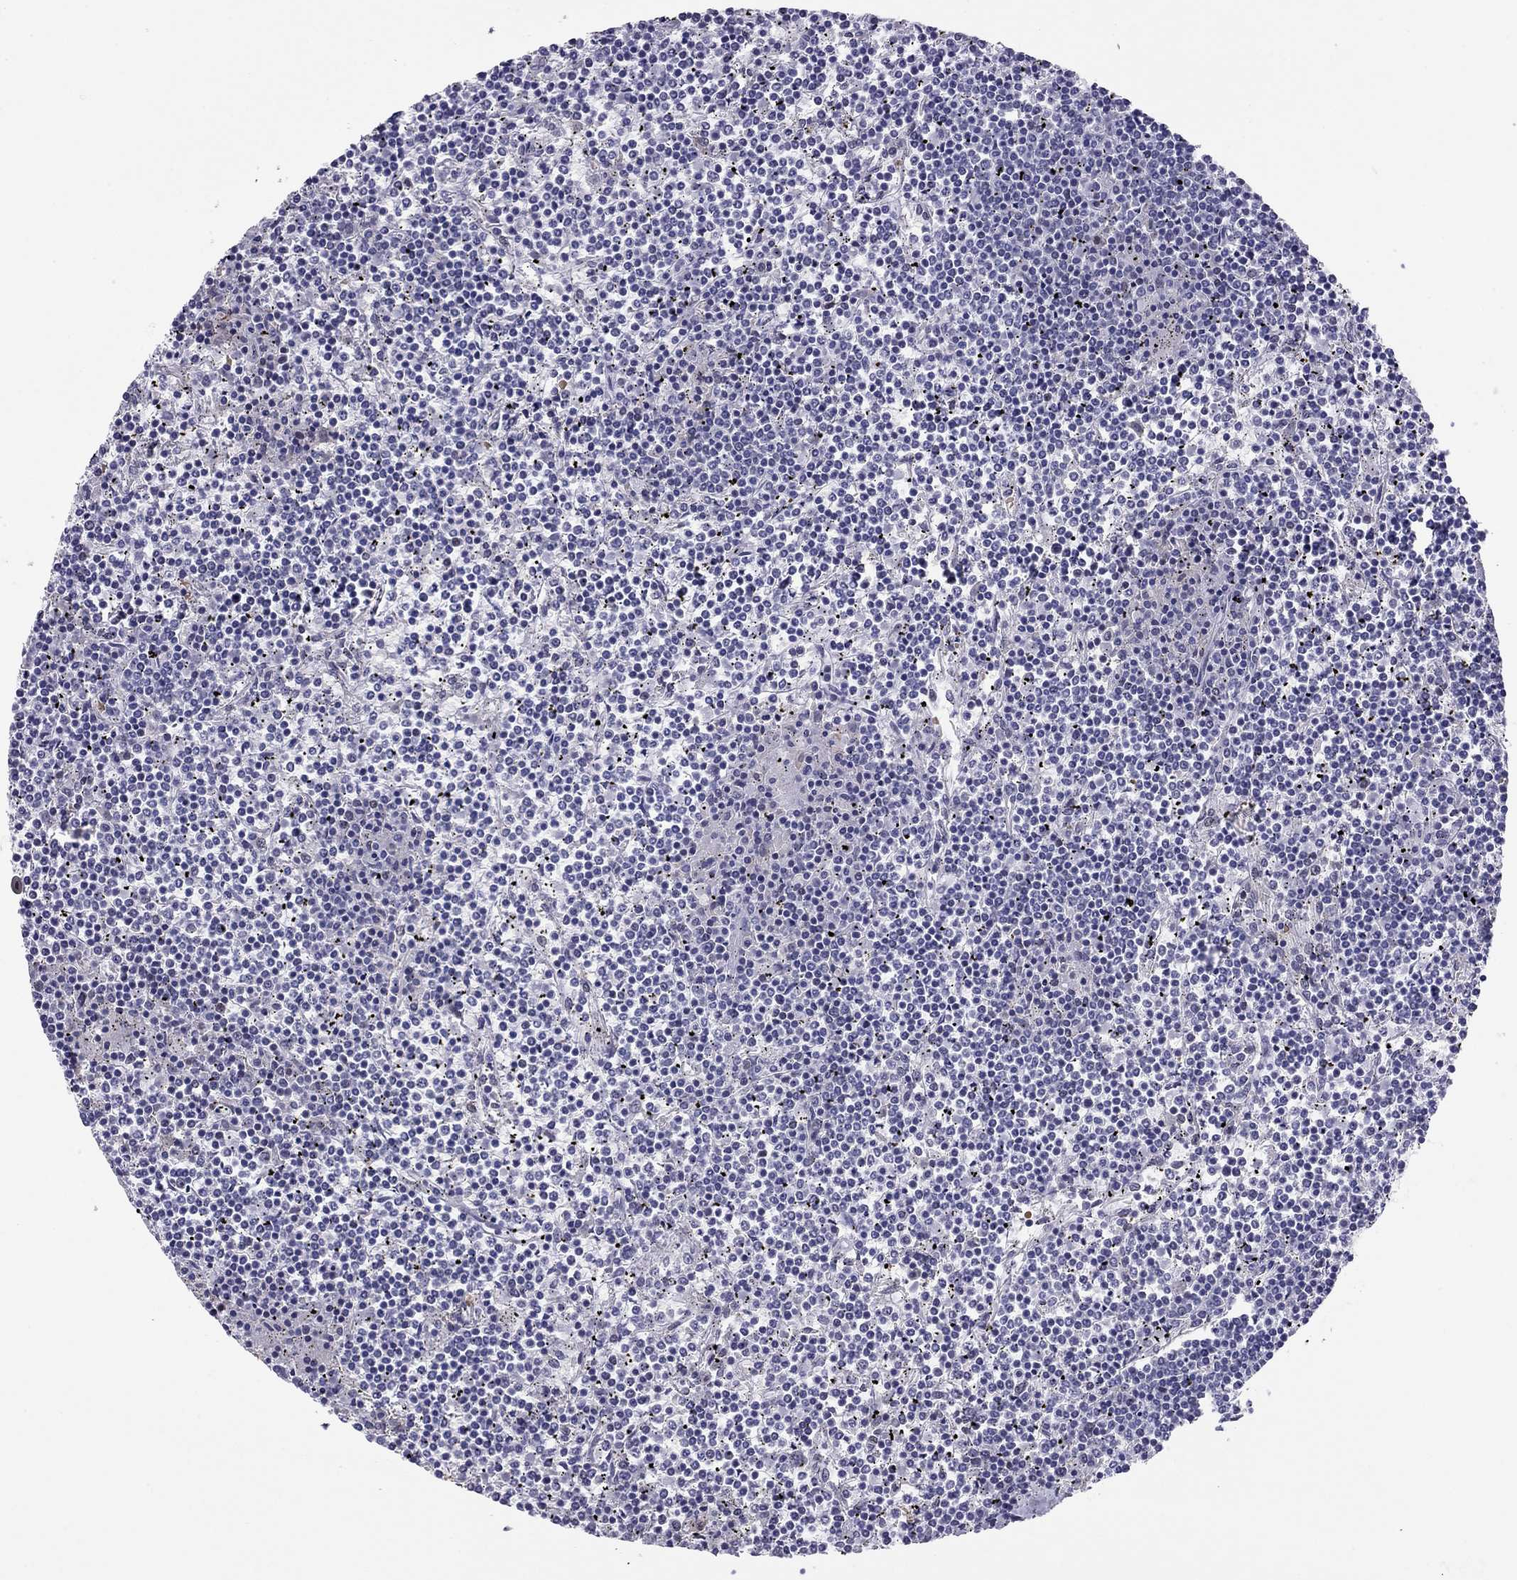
{"staining": {"intensity": "negative", "quantity": "none", "location": "none"}, "tissue": "lymphoma", "cell_type": "Tumor cells", "image_type": "cancer", "snomed": [{"axis": "morphology", "description": "Malignant lymphoma, non-Hodgkin's type, Low grade"}, {"axis": "topography", "description": "Spleen"}], "caption": "IHC histopathology image of neoplastic tissue: low-grade malignant lymphoma, non-Hodgkin's type stained with DAB (3,3'-diaminobenzidine) shows no significant protein positivity in tumor cells. (Immunohistochemistry (ihc), brightfield microscopy, high magnification).", "gene": "DOT1L", "patient": {"sex": "female", "age": 19}}